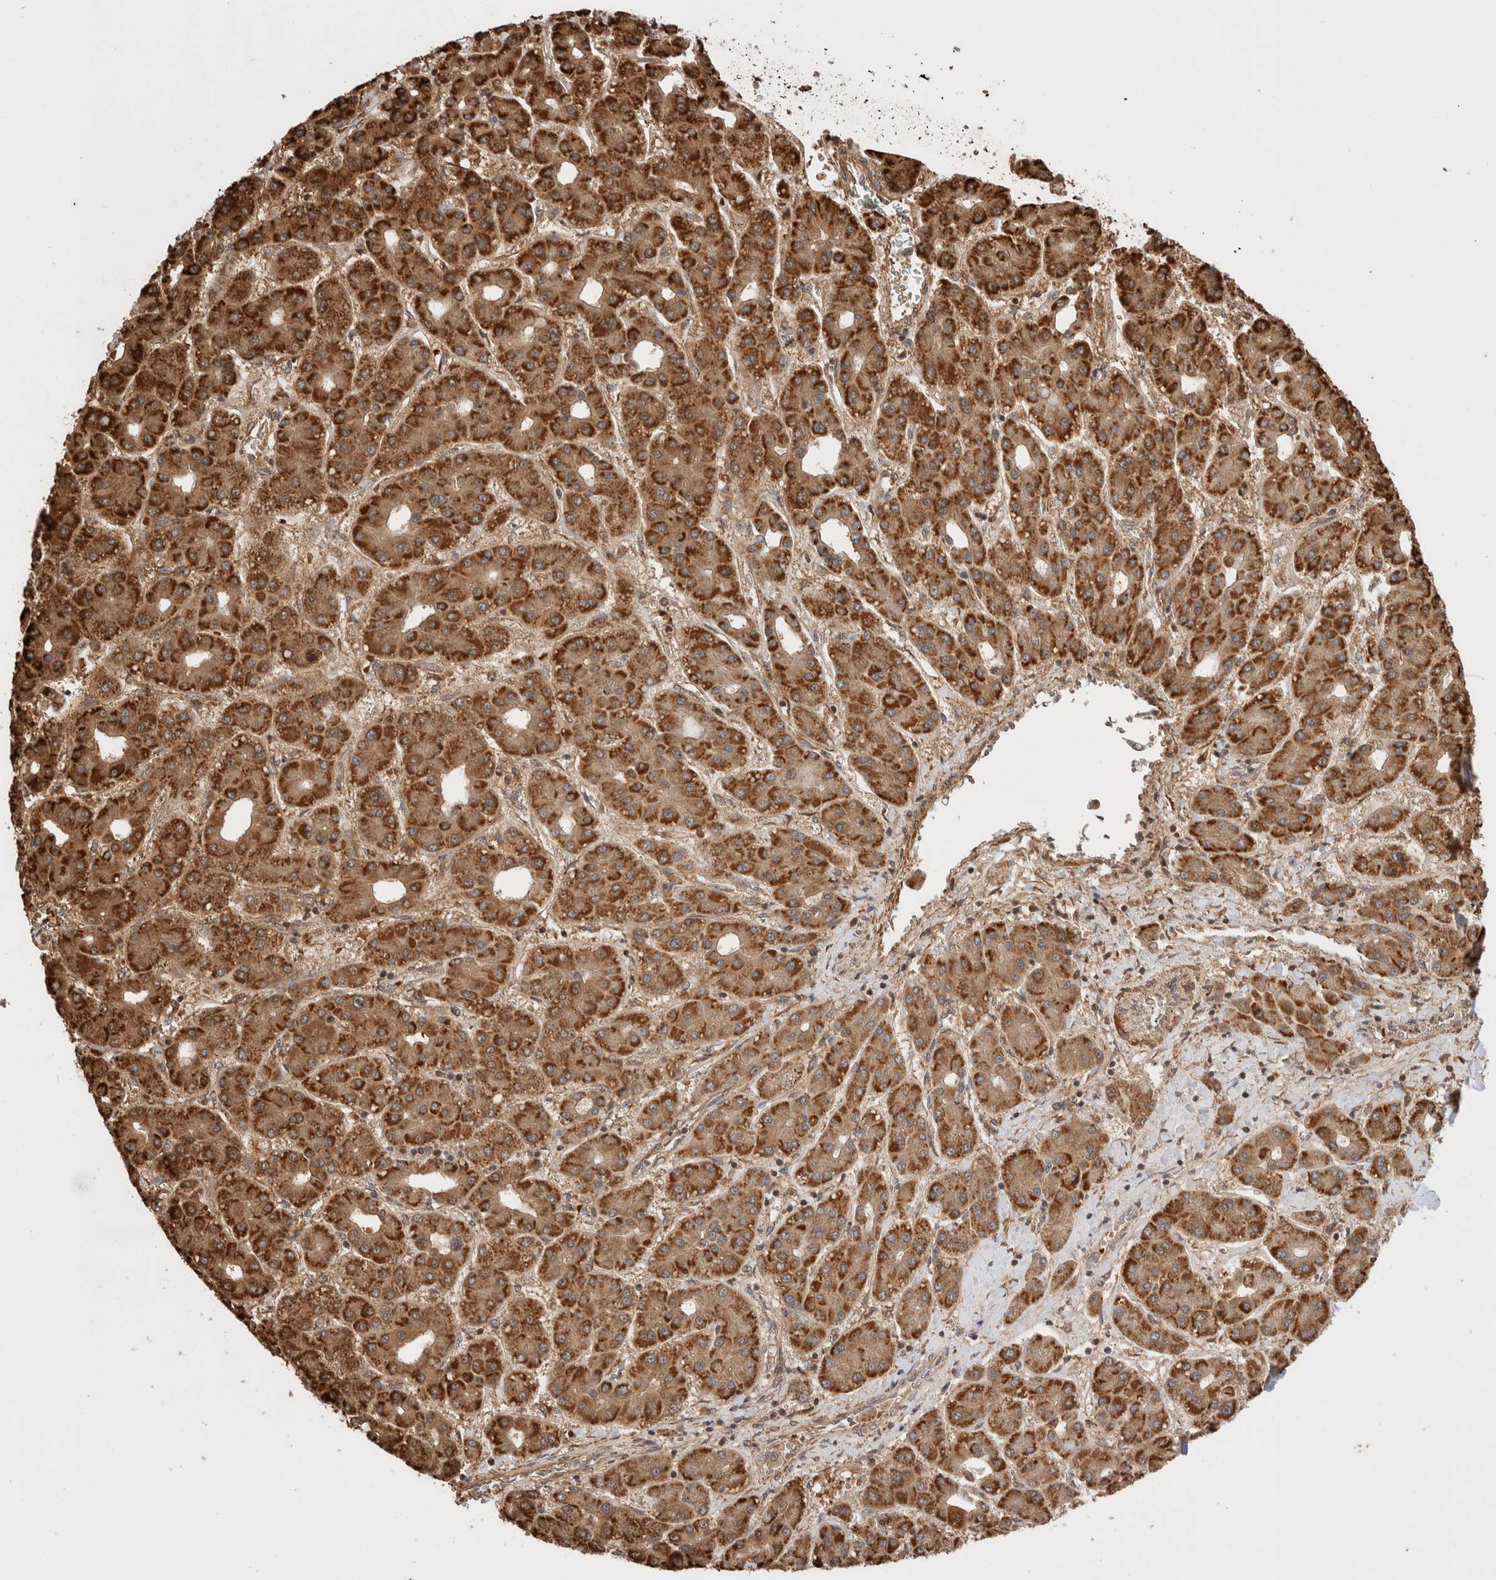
{"staining": {"intensity": "strong", "quantity": ">75%", "location": "cytoplasmic/membranous"}, "tissue": "liver cancer", "cell_type": "Tumor cells", "image_type": "cancer", "snomed": [{"axis": "morphology", "description": "Carcinoma, Hepatocellular, NOS"}, {"axis": "topography", "description": "Liver"}], "caption": "Protein staining exhibits strong cytoplasmic/membranous positivity in approximately >75% of tumor cells in hepatocellular carcinoma (liver). The staining is performed using DAB brown chromogen to label protein expression. The nuclei are counter-stained blue using hematoxylin.", "gene": "ZNF649", "patient": {"sex": "male", "age": 65}}